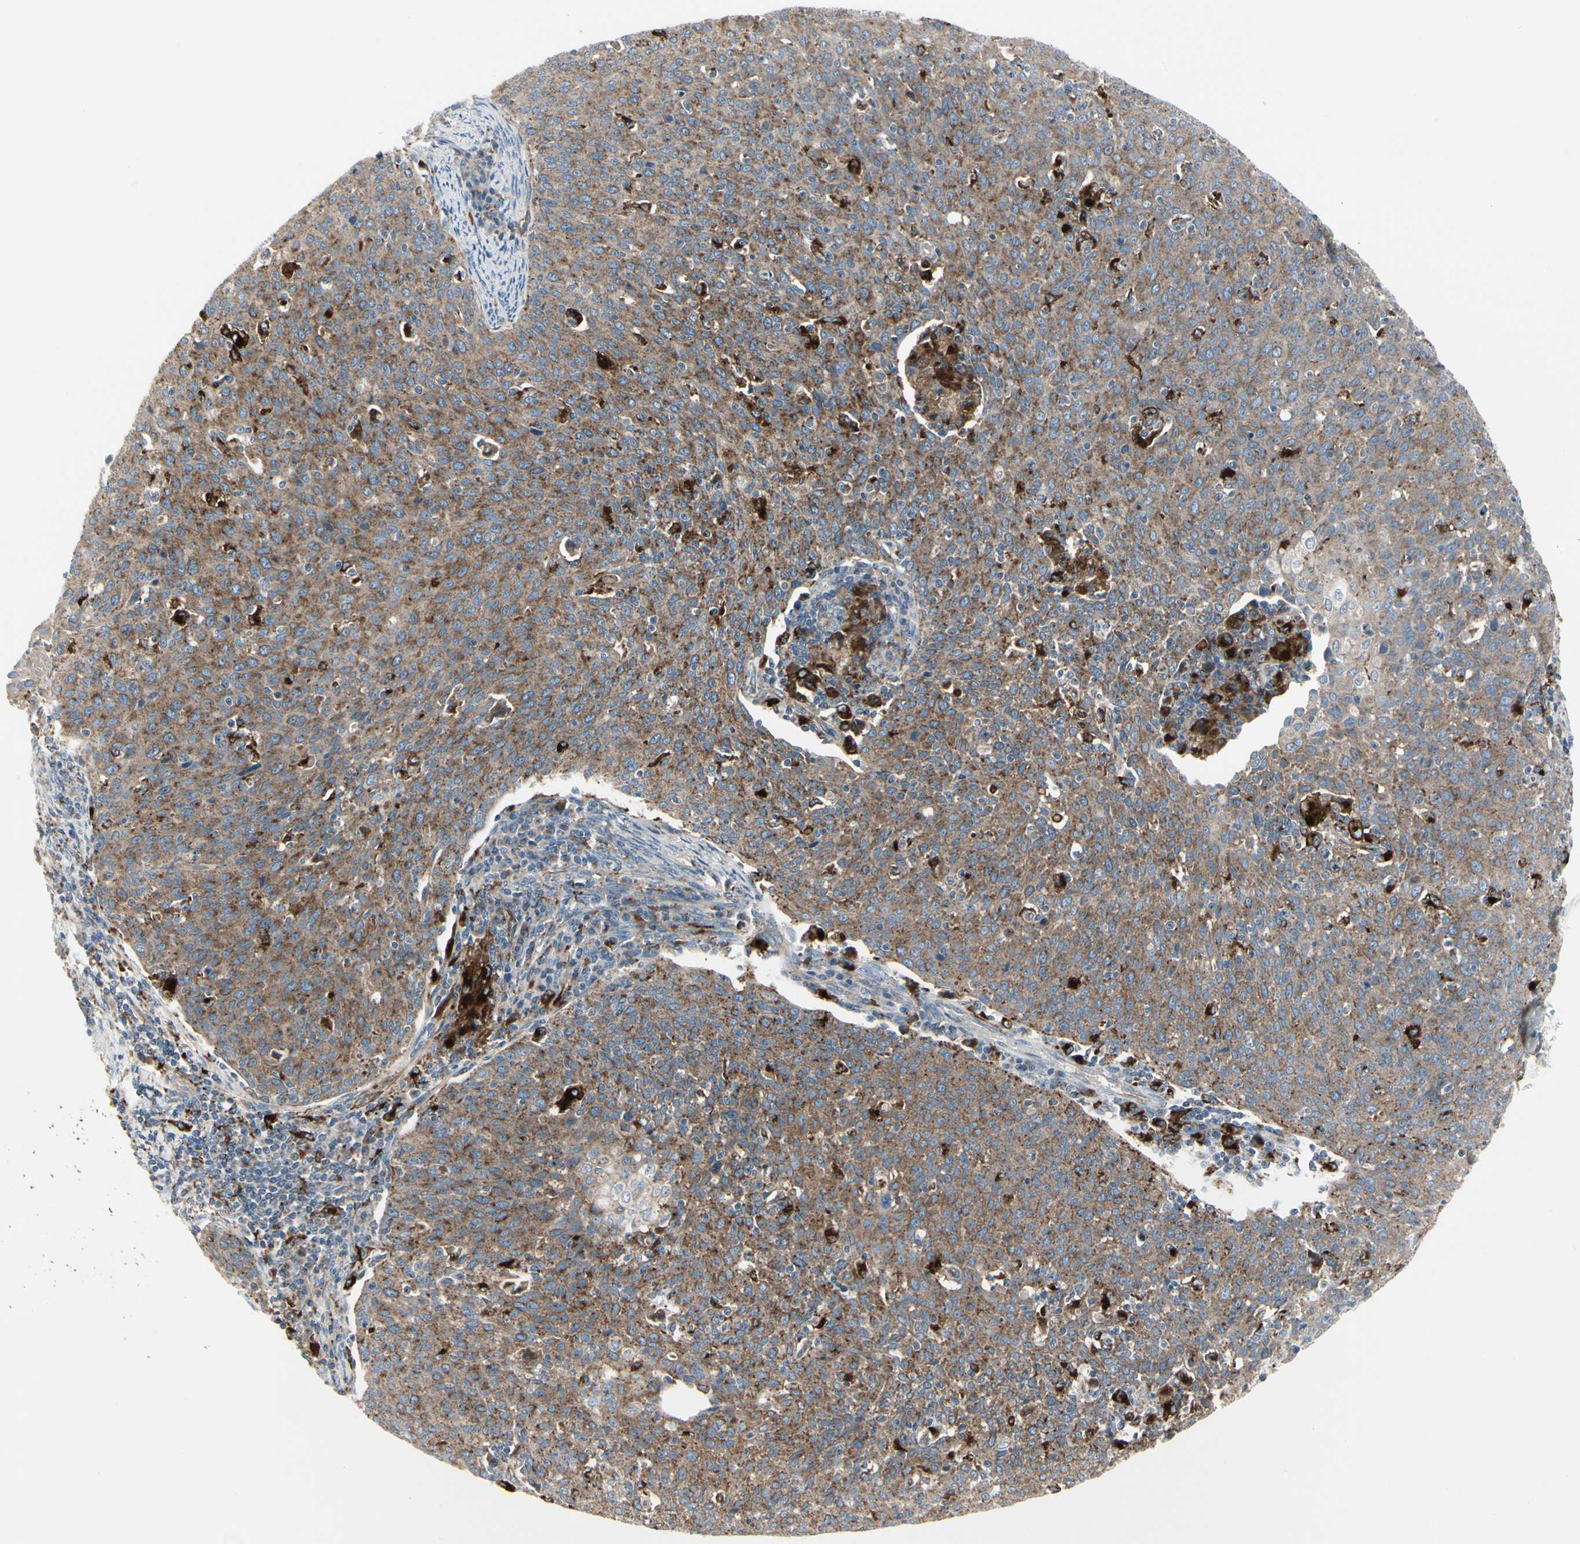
{"staining": {"intensity": "moderate", "quantity": ">75%", "location": "cytoplasmic/membranous"}, "tissue": "cervical cancer", "cell_type": "Tumor cells", "image_type": "cancer", "snomed": [{"axis": "morphology", "description": "Squamous cell carcinoma, NOS"}, {"axis": "topography", "description": "Cervix"}], "caption": "This micrograph exhibits cervical cancer stained with IHC to label a protein in brown. The cytoplasmic/membranous of tumor cells show moderate positivity for the protein. Nuclei are counter-stained blue.", "gene": "ATP6V1B2", "patient": {"sex": "female", "age": 38}}